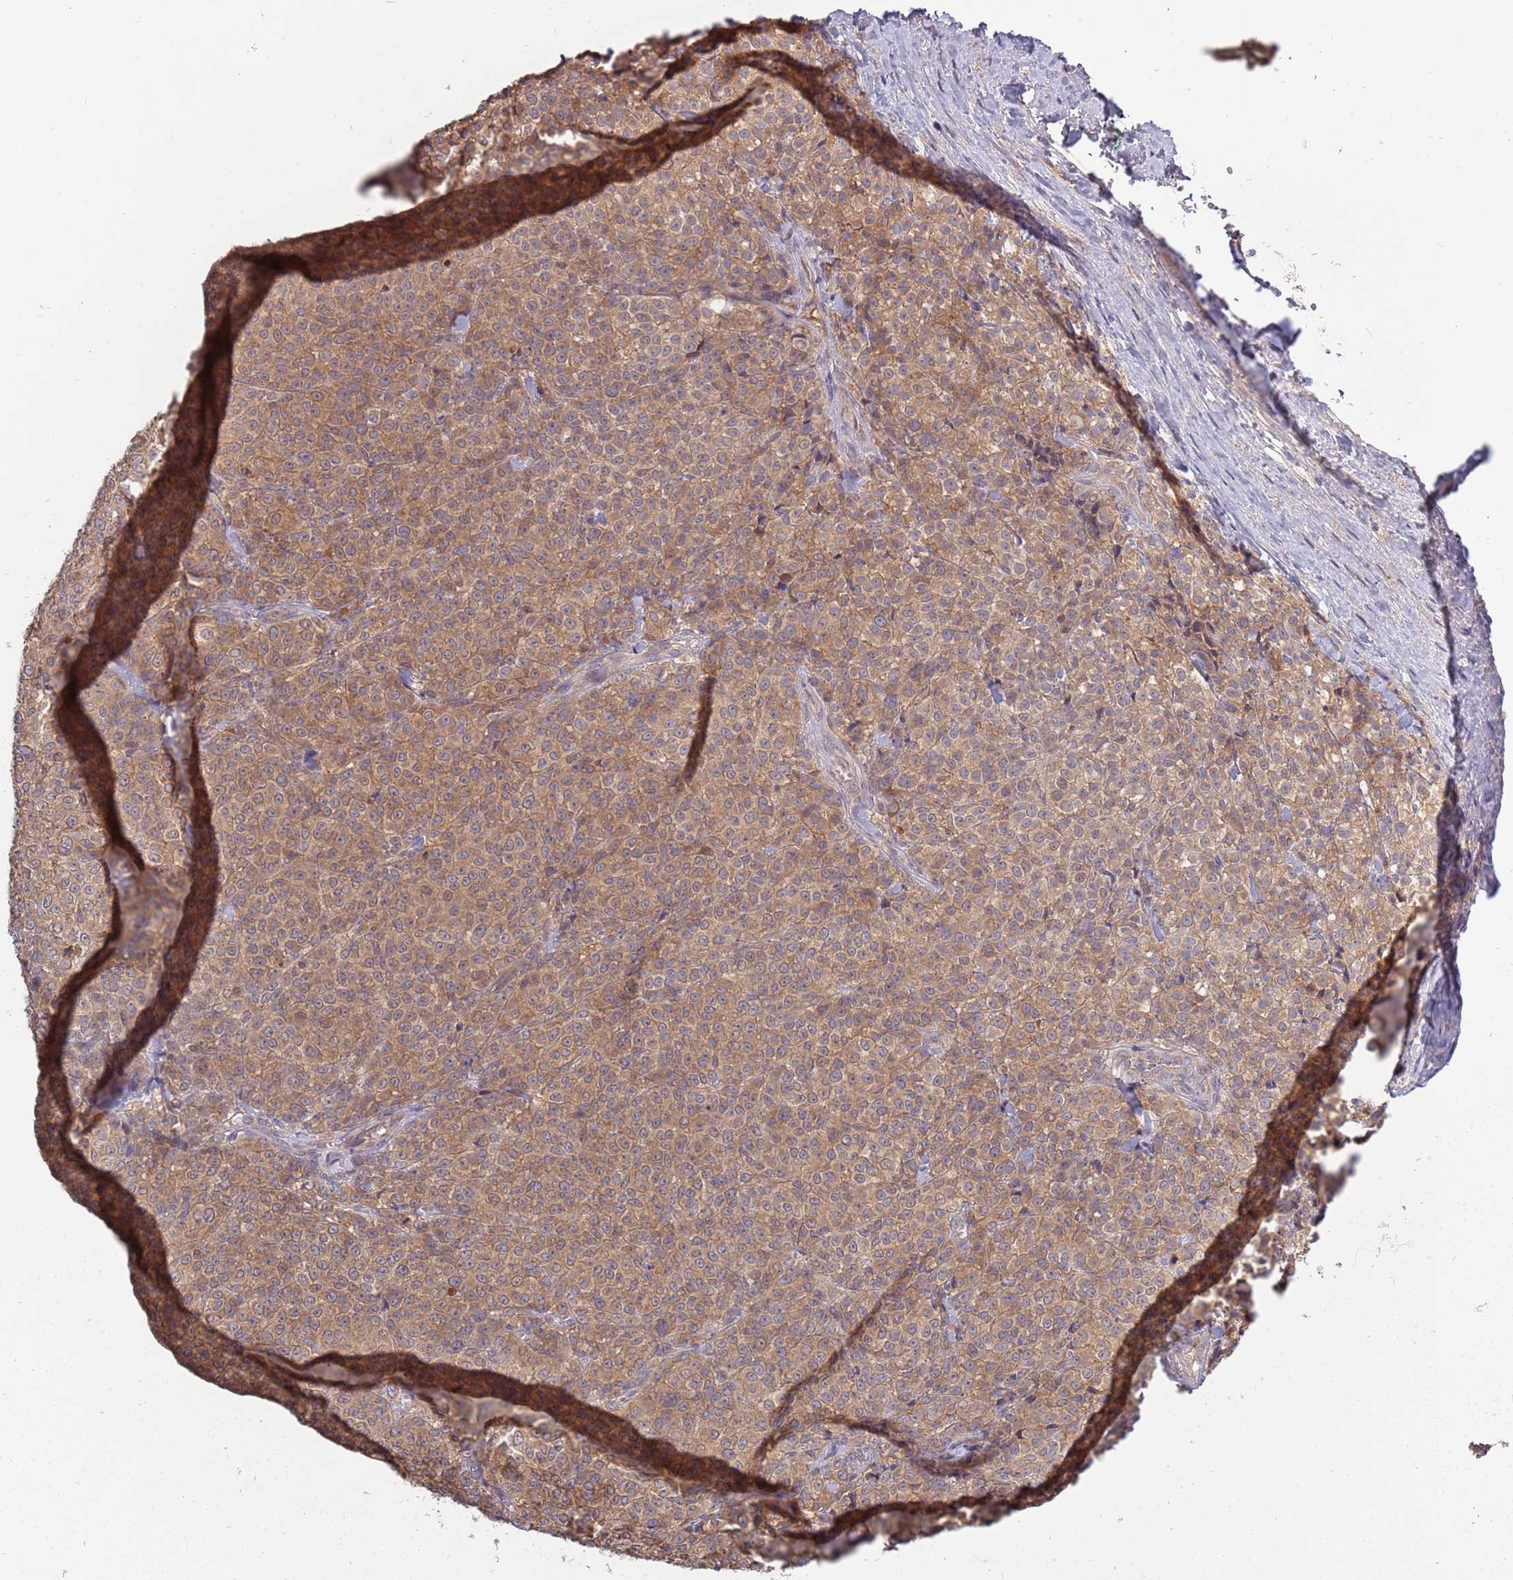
{"staining": {"intensity": "moderate", "quantity": ">75%", "location": "cytoplasmic/membranous"}, "tissue": "melanoma", "cell_type": "Tumor cells", "image_type": "cancer", "snomed": [{"axis": "morphology", "description": "Normal tissue, NOS"}, {"axis": "morphology", "description": "Malignant melanoma, NOS"}, {"axis": "topography", "description": "Skin"}], "caption": "The photomicrograph demonstrates a brown stain indicating the presence of a protein in the cytoplasmic/membranous of tumor cells in malignant melanoma.", "gene": "USP32", "patient": {"sex": "female", "age": 34}}